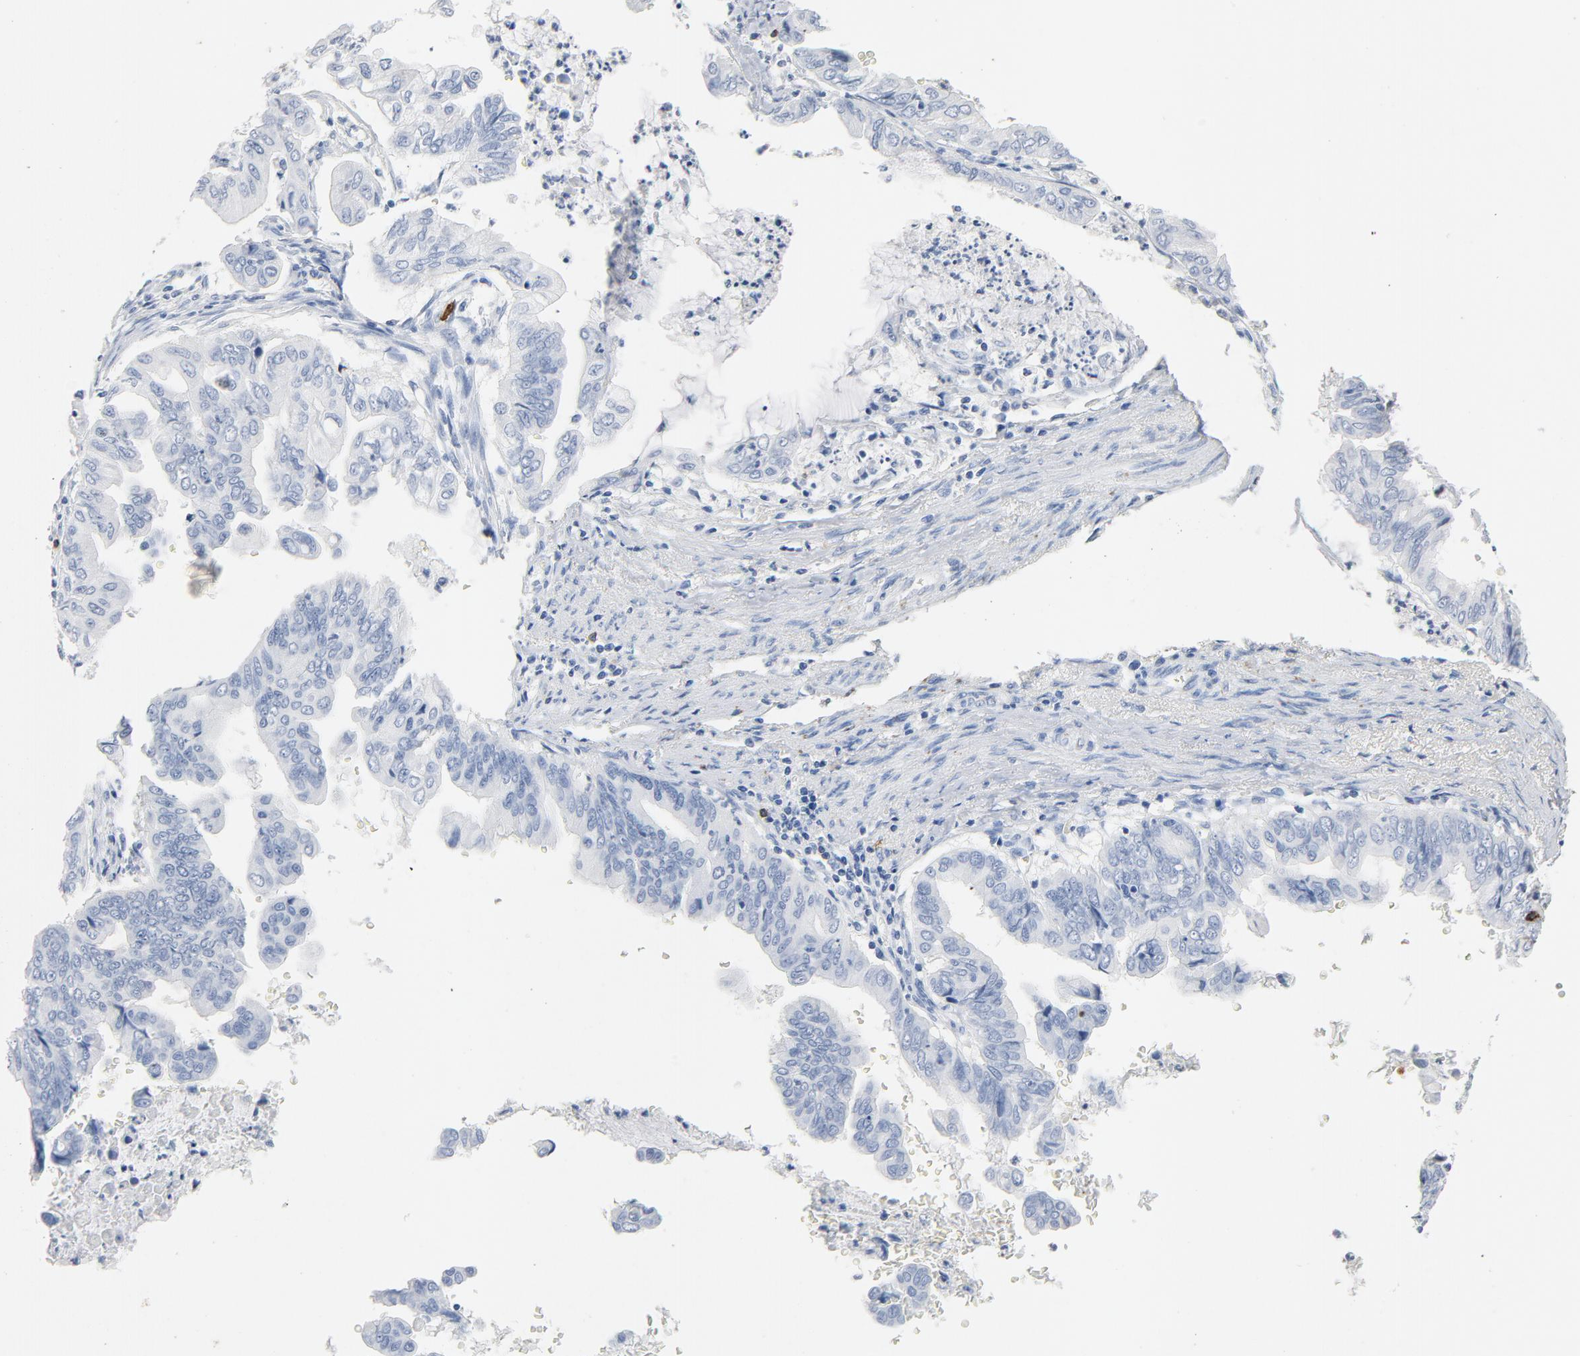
{"staining": {"intensity": "moderate", "quantity": "<25%", "location": "cytoplasmic/membranous"}, "tissue": "stomach cancer", "cell_type": "Tumor cells", "image_type": "cancer", "snomed": [{"axis": "morphology", "description": "Adenocarcinoma, NOS"}, {"axis": "topography", "description": "Stomach, upper"}], "caption": "This is an image of IHC staining of stomach cancer, which shows moderate expression in the cytoplasmic/membranous of tumor cells.", "gene": "PTPRB", "patient": {"sex": "male", "age": 80}}